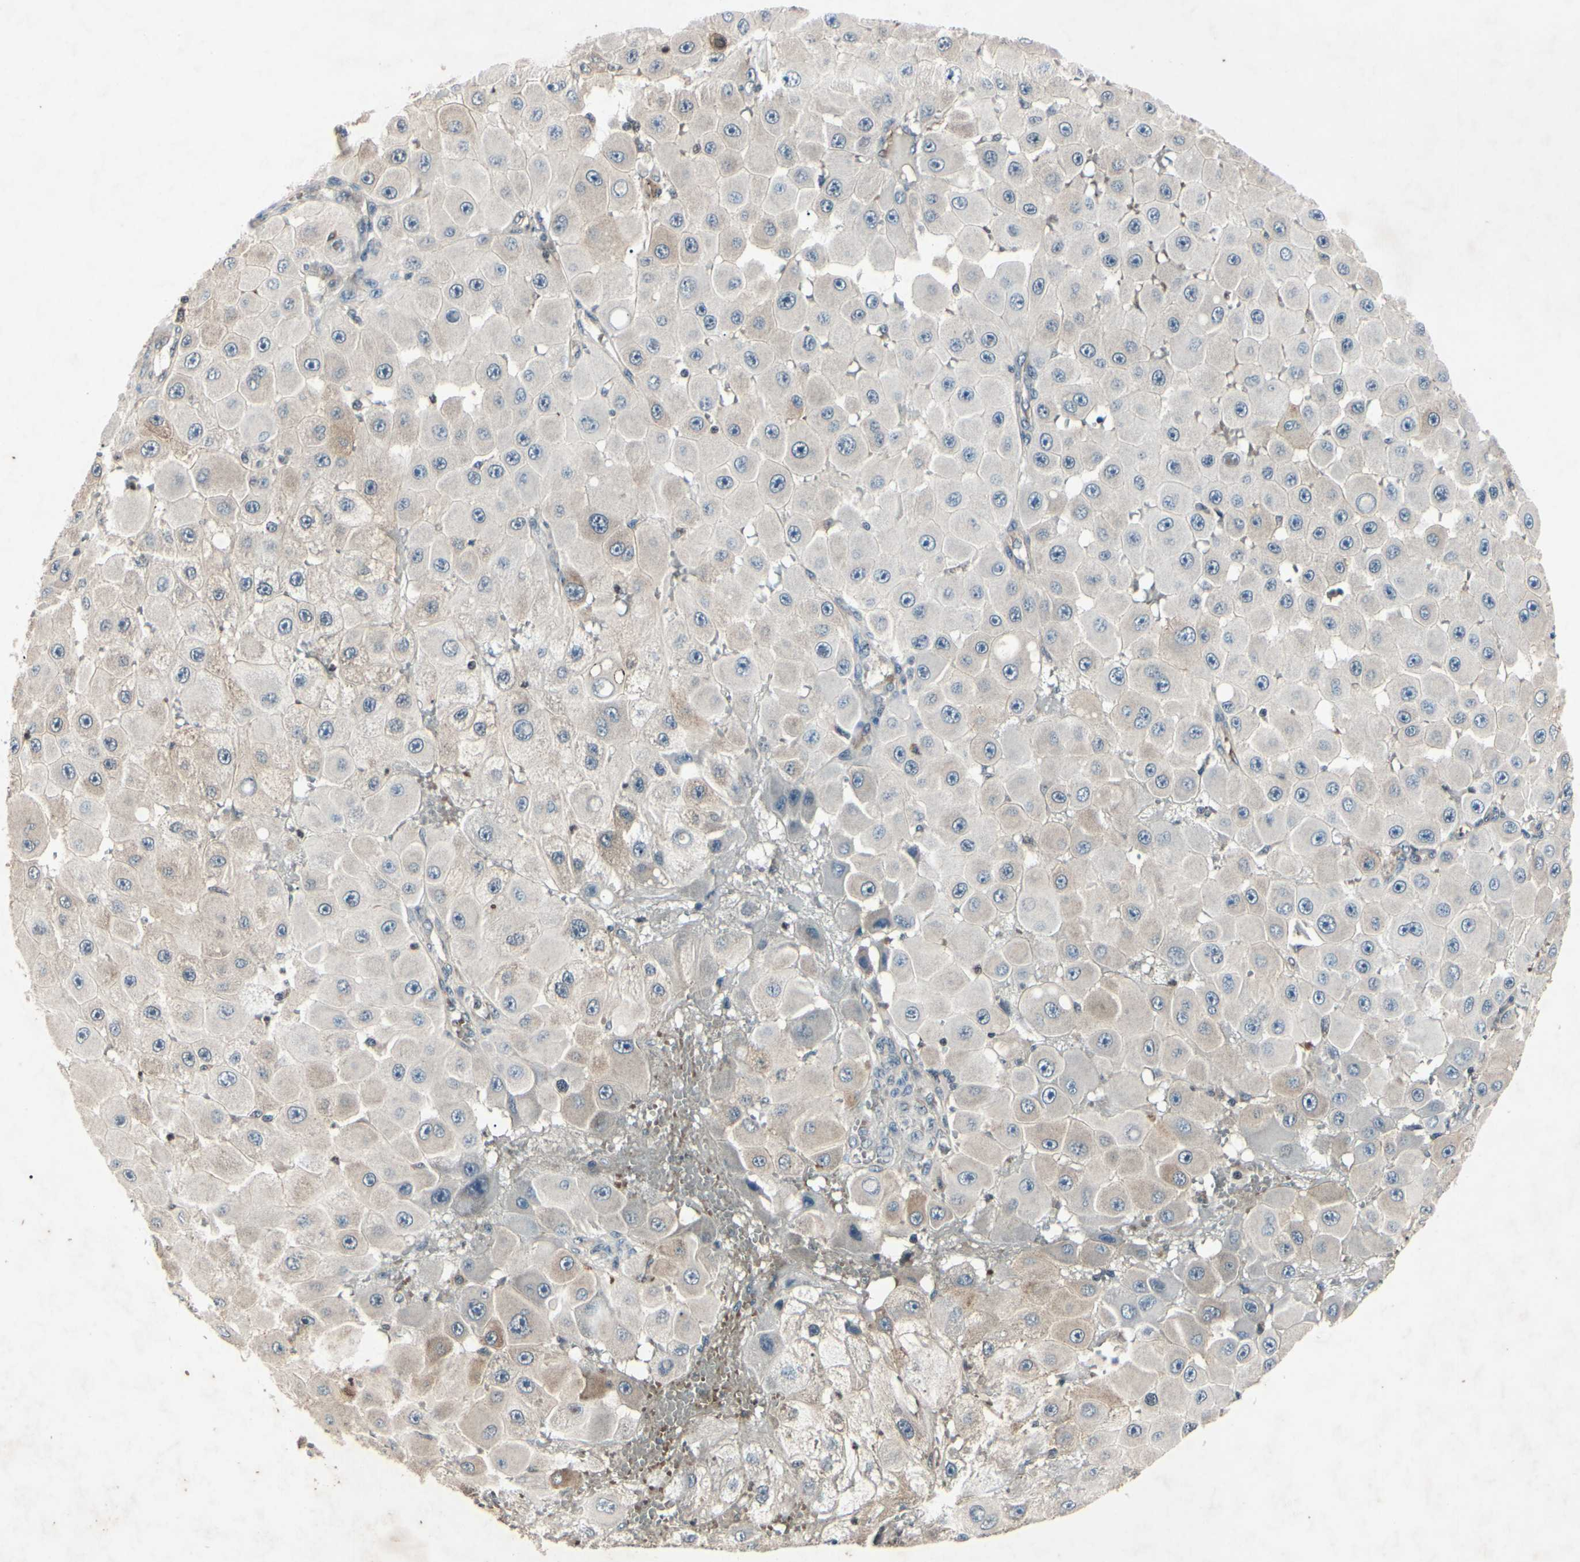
{"staining": {"intensity": "weak", "quantity": "<25%", "location": "cytoplasmic/membranous"}, "tissue": "melanoma", "cell_type": "Tumor cells", "image_type": "cancer", "snomed": [{"axis": "morphology", "description": "Malignant melanoma, NOS"}, {"axis": "topography", "description": "Skin"}], "caption": "This is a histopathology image of immunohistochemistry (IHC) staining of malignant melanoma, which shows no positivity in tumor cells. Nuclei are stained in blue.", "gene": "AEBP1", "patient": {"sex": "female", "age": 81}}